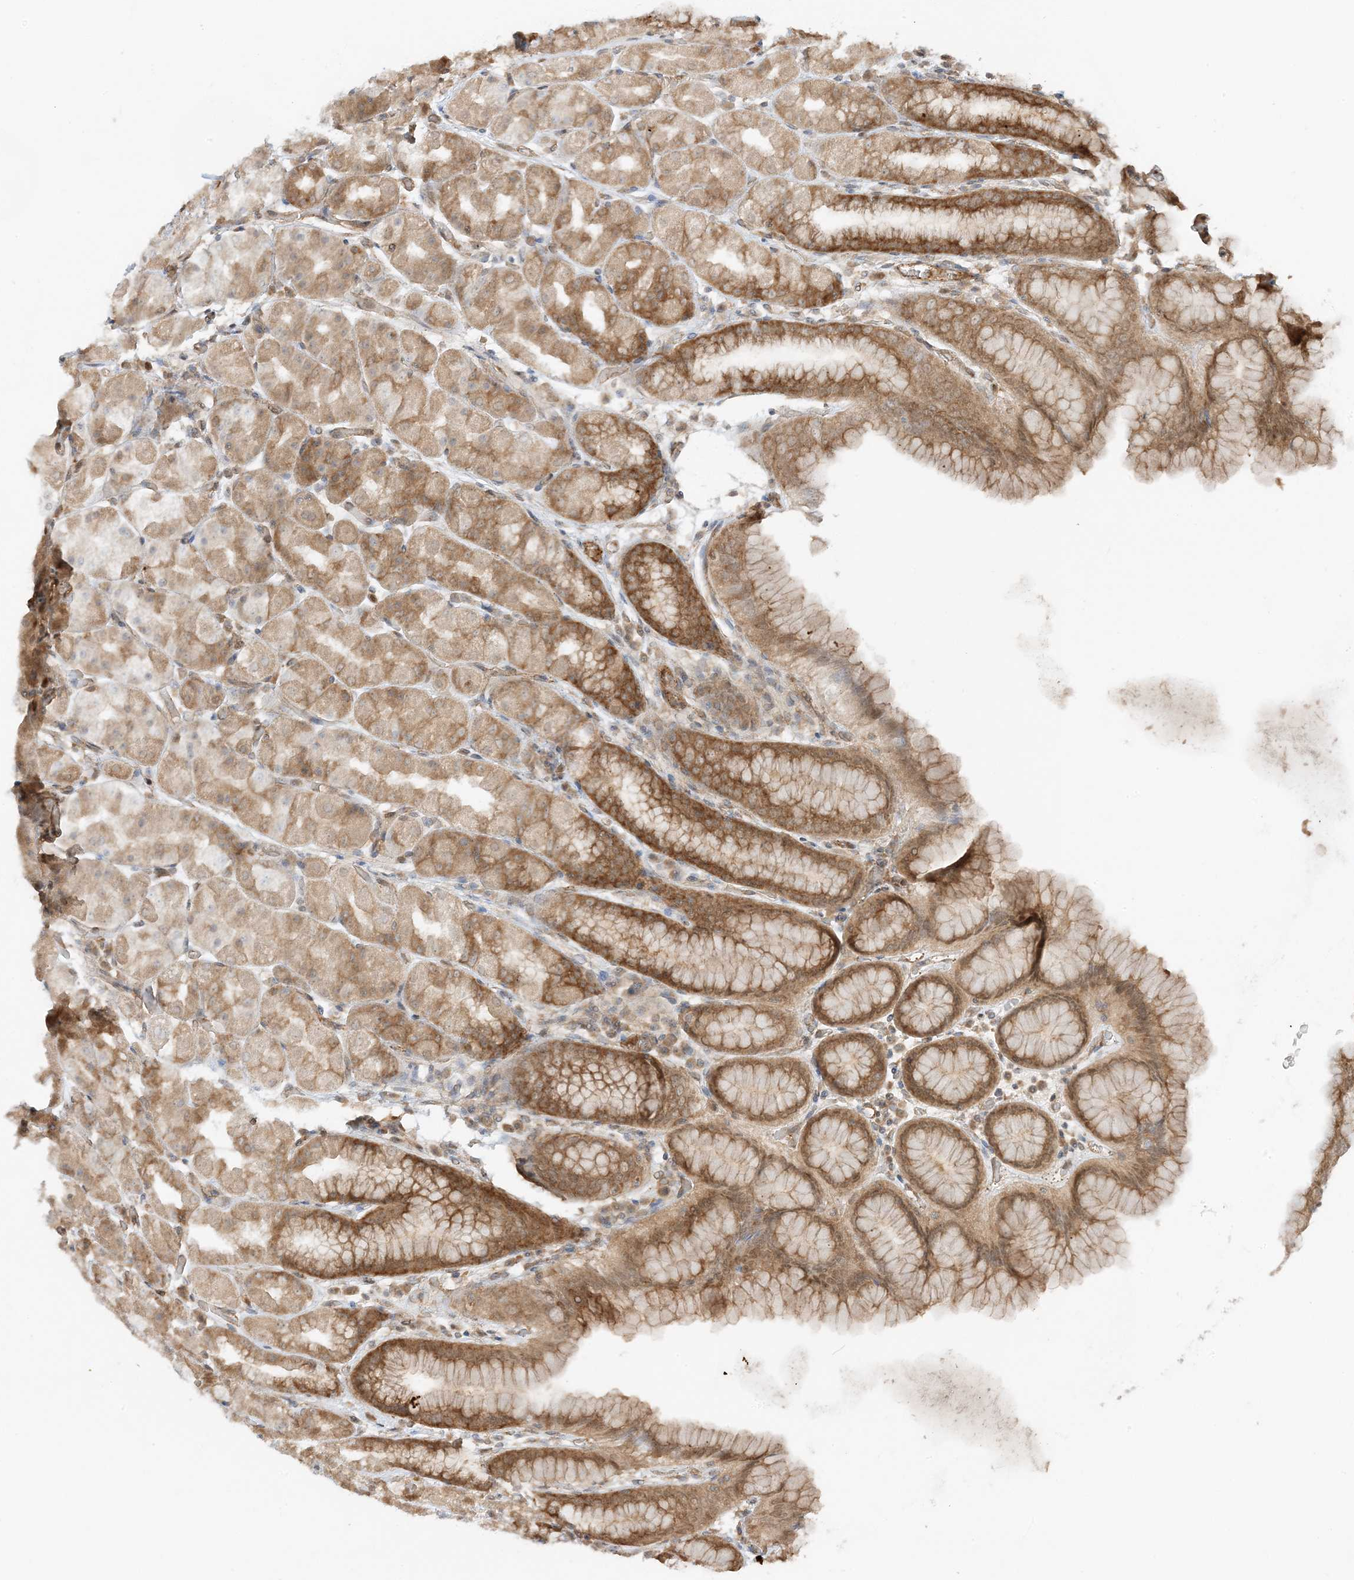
{"staining": {"intensity": "moderate", "quantity": "25%-75%", "location": "cytoplasmic/membranous"}, "tissue": "stomach", "cell_type": "Glandular cells", "image_type": "normal", "snomed": [{"axis": "morphology", "description": "Normal tissue, NOS"}, {"axis": "topography", "description": "Stomach, upper"}], "caption": "A medium amount of moderate cytoplasmic/membranous staining is present in about 25%-75% of glandular cells in benign stomach. (Brightfield microscopy of DAB IHC at high magnification).", "gene": "UBAP2L", "patient": {"sex": "male", "age": 68}}